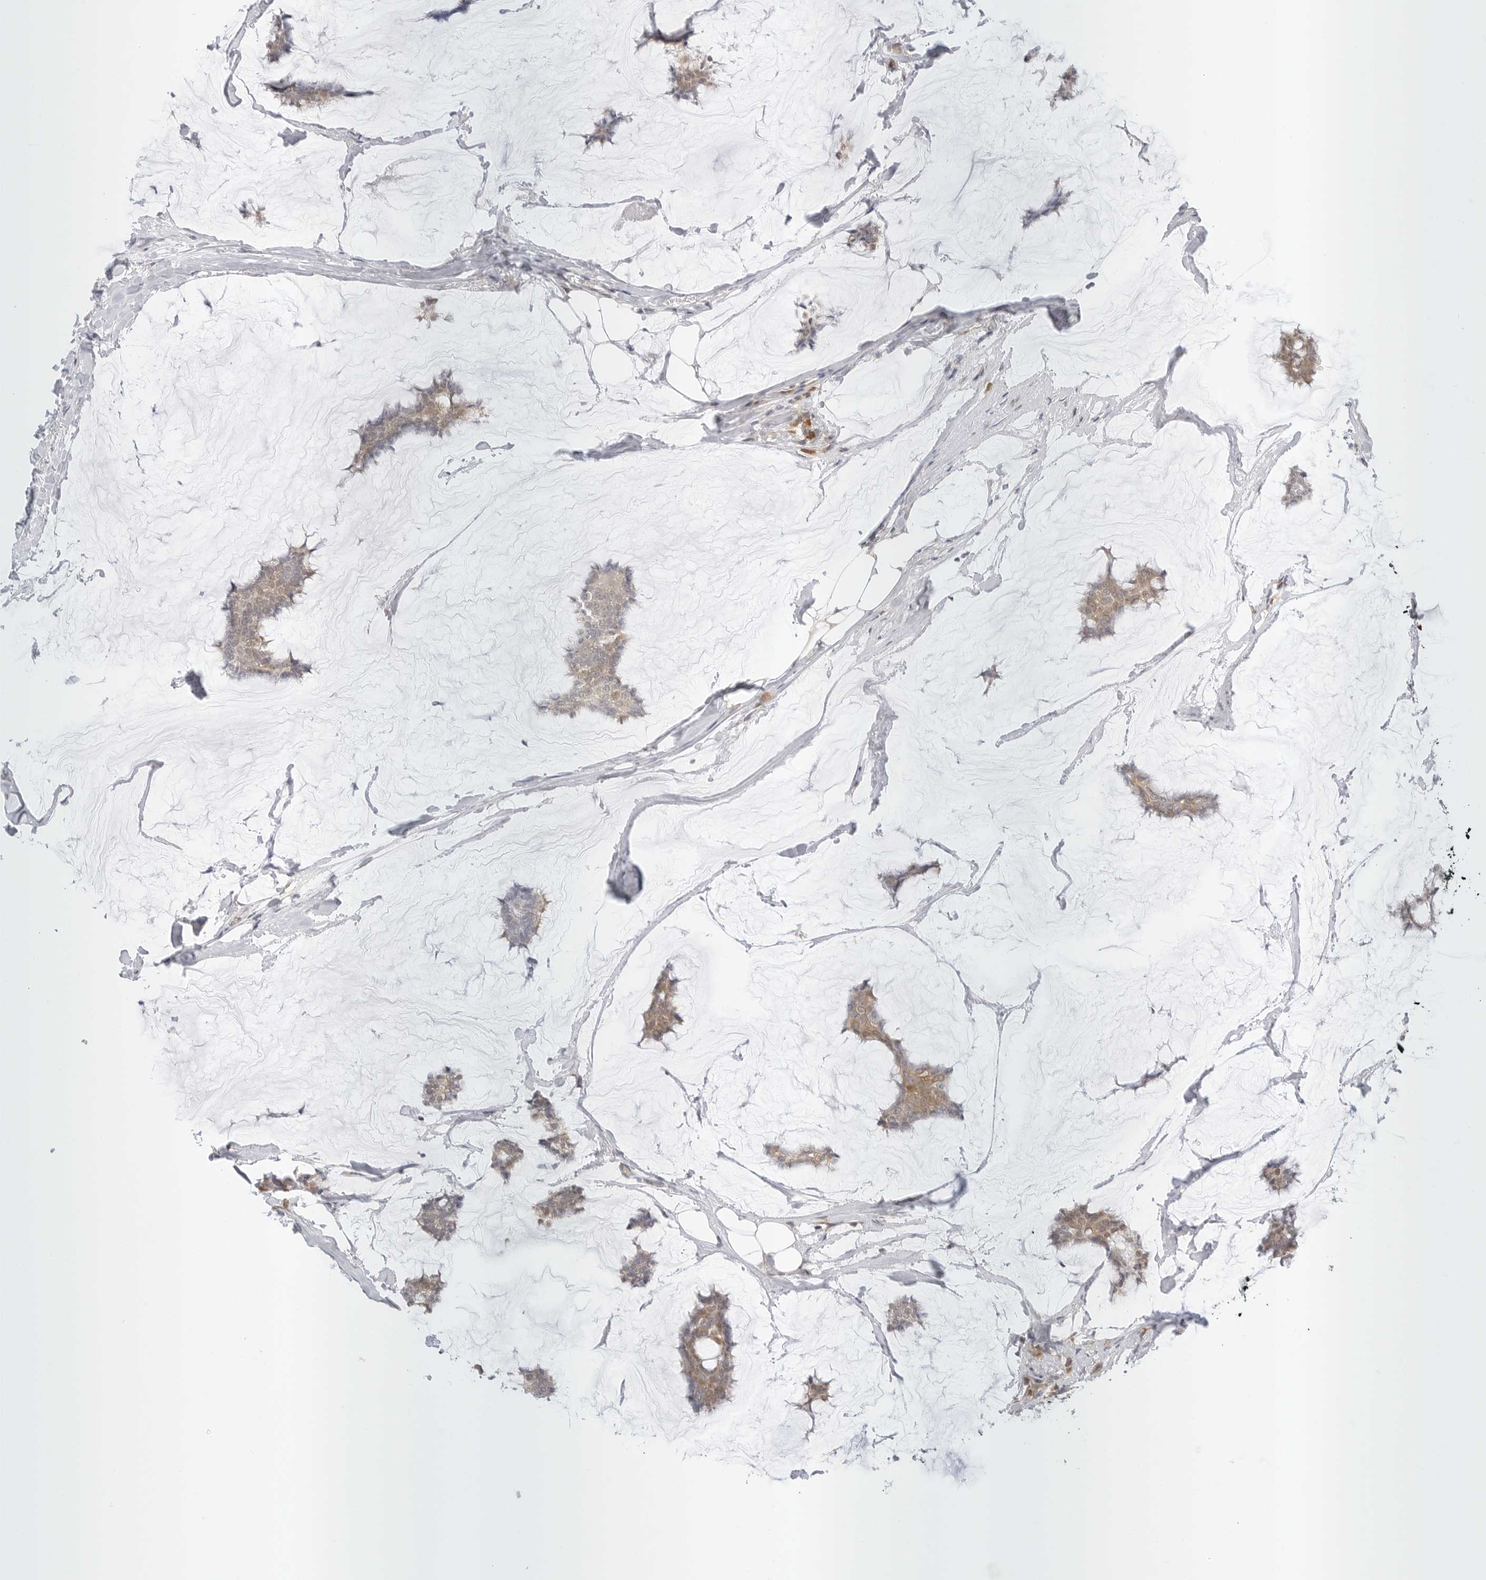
{"staining": {"intensity": "weak", "quantity": ">75%", "location": "cytoplasmic/membranous"}, "tissue": "breast cancer", "cell_type": "Tumor cells", "image_type": "cancer", "snomed": [{"axis": "morphology", "description": "Duct carcinoma"}, {"axis": "topography", "description": "Breast"}], "caption": "Protein expression analysis of breast cancer (infiltrating ductal carcinoma) exhibits weak cytoplasmic/membranous staining in approximately >75% of tumor cells.", "gene": "TCP1", "patient": {"sex": "female", "age": 93}}